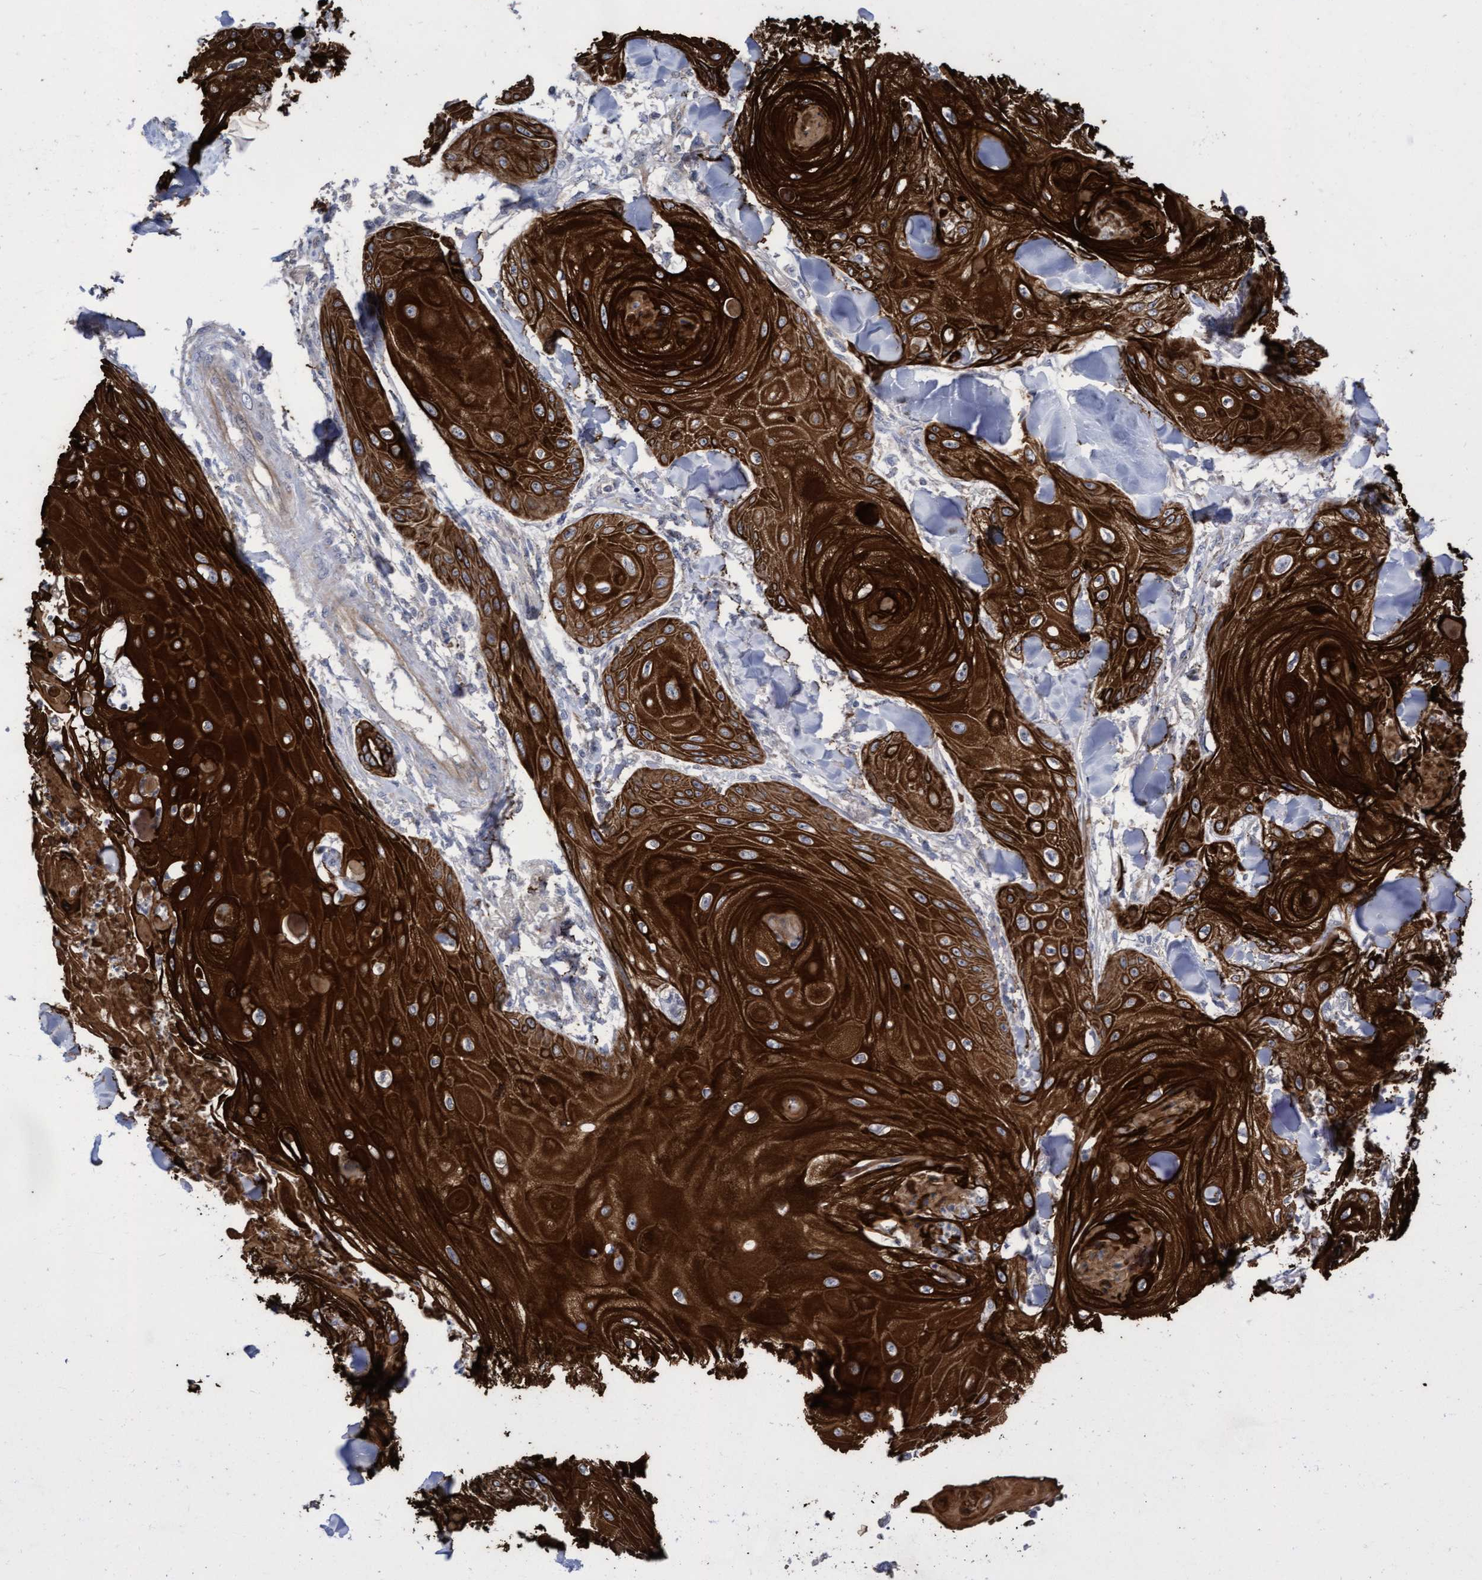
{"staining": {"intensity": "strong", "quantity": ">75%", "location": "cytoplasmic/membranous"}, "tissue": "skin cancer", "cell_type": "Tumor cells", "image_type": "cancer", "snomed": [{"axis": "morphology", "description": "Squamous cell carcinoma, NOS"}, {"axis": "topography", "description": "Skin"}], "caption": "Squamous cell carcinoma (skin) stained with a protein marker reveals strong staining in tumor cells.", "gene": "KRT24", "patient": {"sex": "male", "age": 74}}